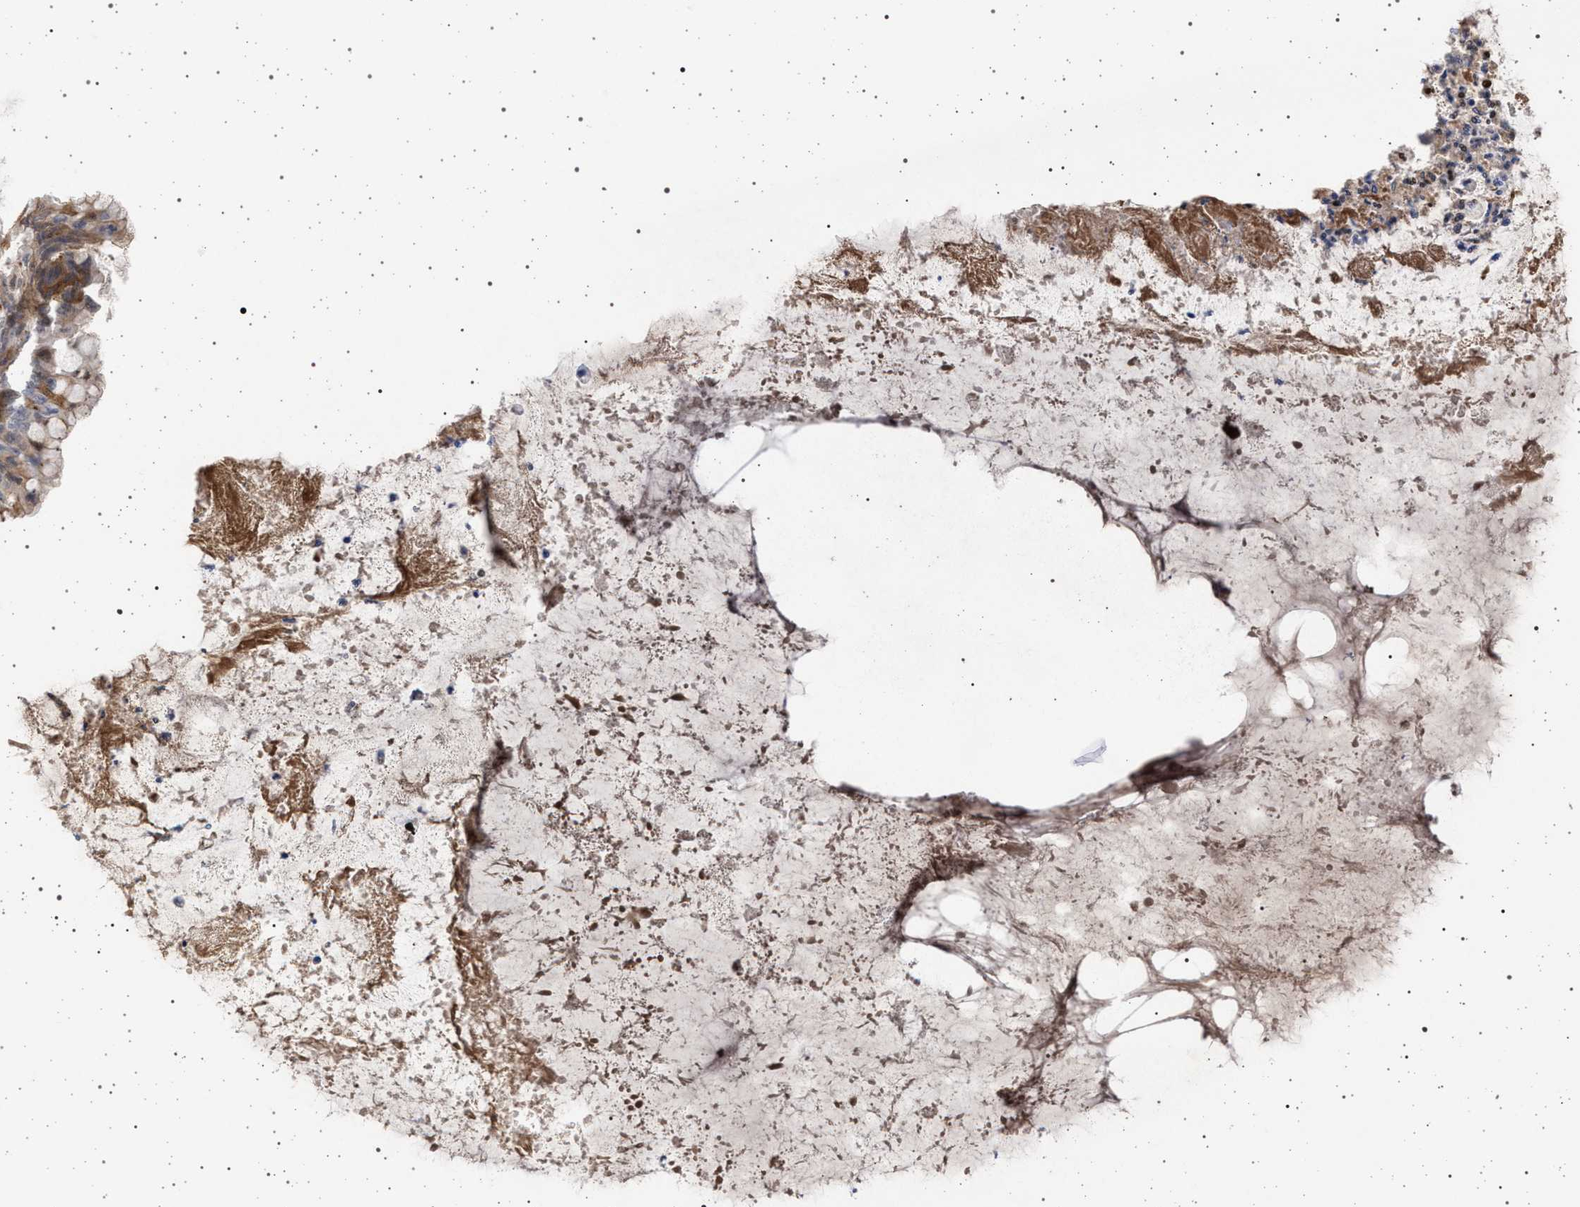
{"staining": {"intensity": "moderate", "quantity": "25%-75%", "location": "cytoplasmic/membranous"}, "tissue": "ovarian cancer", "cell_type": "Tumor cells", "image_type": "cancer", "snomed": [{"axis": "morphology", "description": "Cystadenocarcinoma, mucinous, NOS"}, {"axis": "topography", "description": "Ovary"}], "caption": "There is medium levels of moderate cytoplasmic/membranous staining in tumor cells of ovarian cancer, as demonstrated by immunohistochemical staining (brown color).", "gene": "RBM48", "patient": {"sex": "female", "age": 80}}